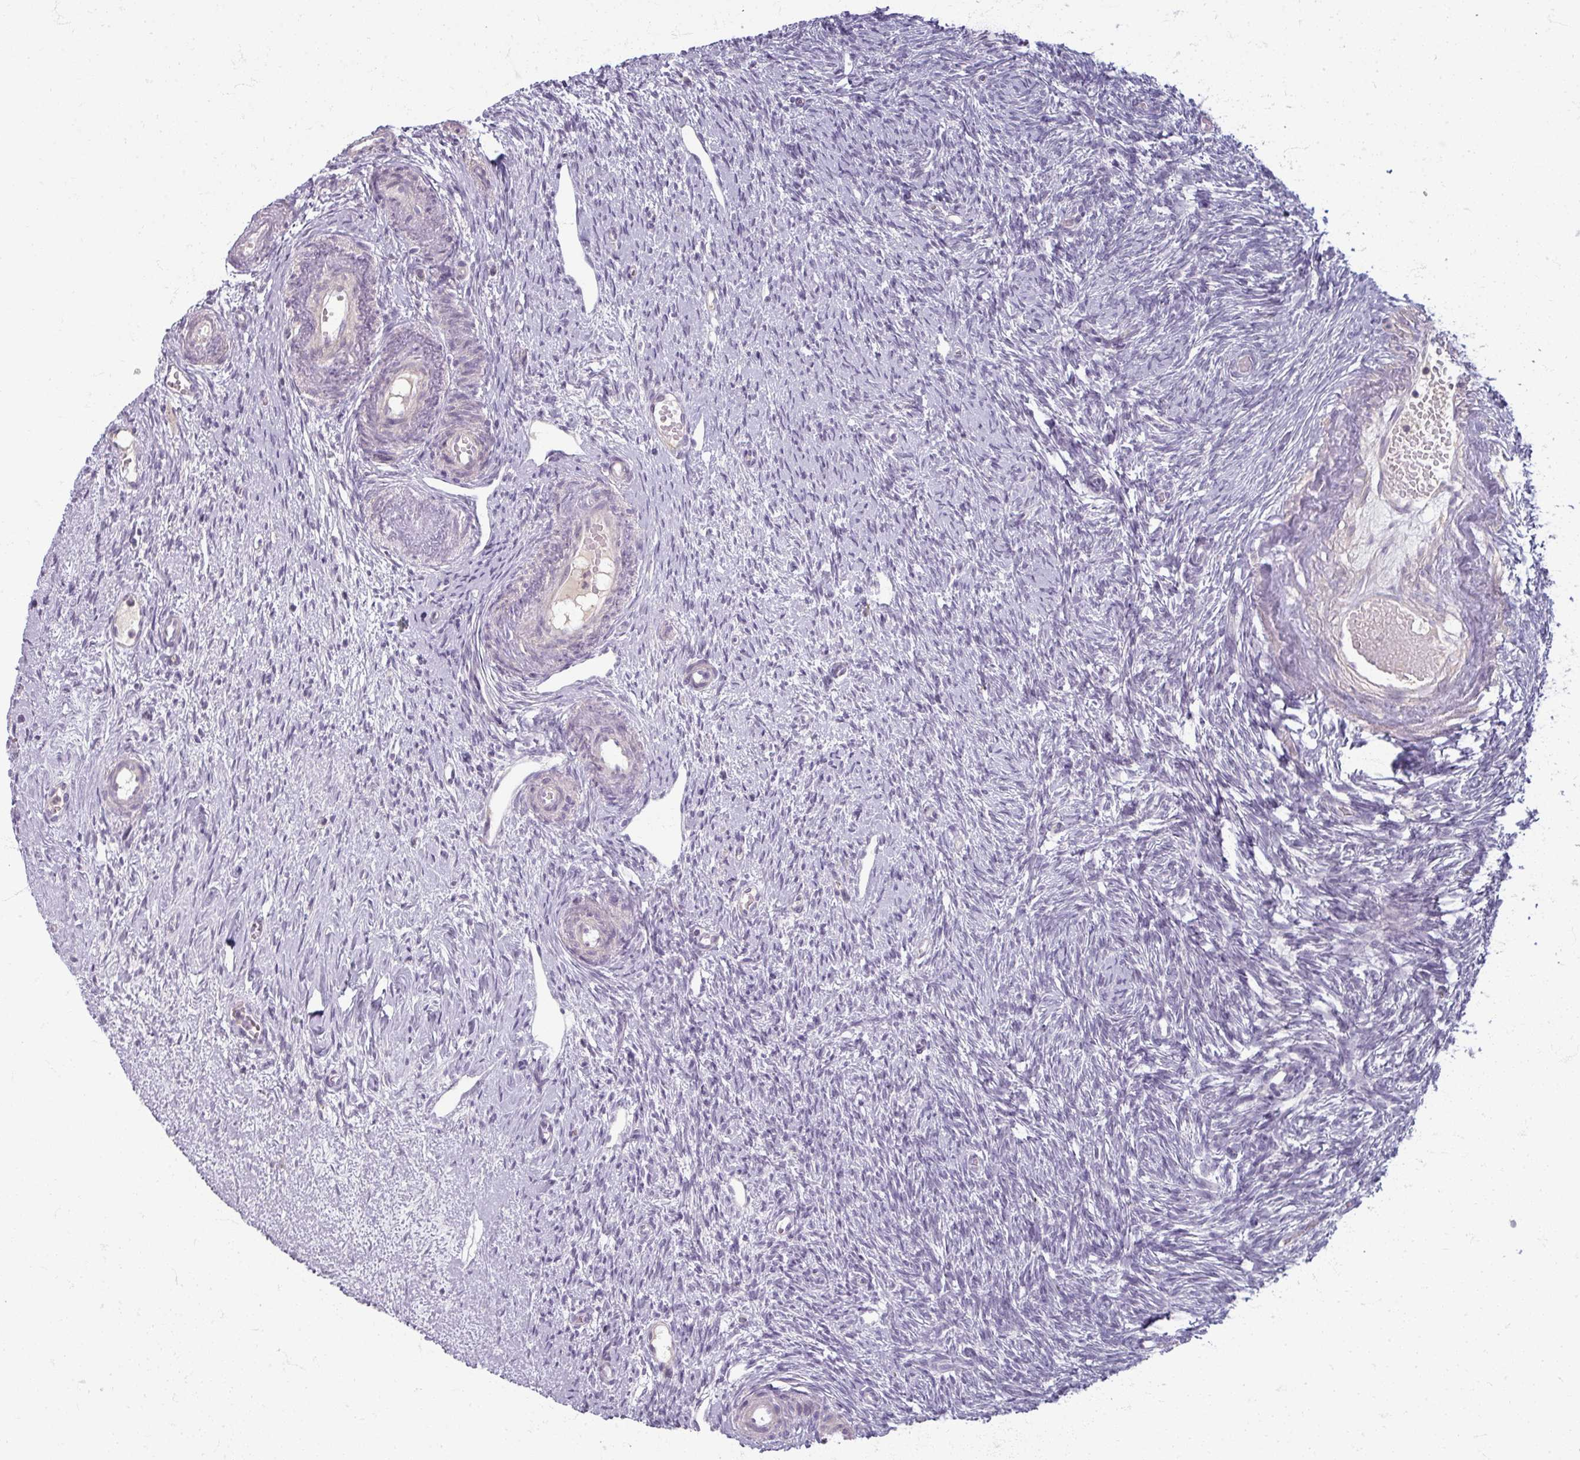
{"staining": {"intensity": "negative", "quantity": "none", "location": "none"}, "tissue": "ovary", "cell_type": "Ovarian stroma cells", "image_type": "normal", "snomed": [{"axis": "morphology", "description": "Normal tissue, NOS"}, {"axis": "topography", "description": "Ovary"}], "caption": "Ovarian stroma cells show no significant protein staining in benign ovary. The staining was performed using DAB to visualize the protein expression in brown, while the nuclei were stained in blue with hematoxylin (Magnification: 20x).", "gene": "TTLL7", "patient": {"sex": "female", "age": 51}}